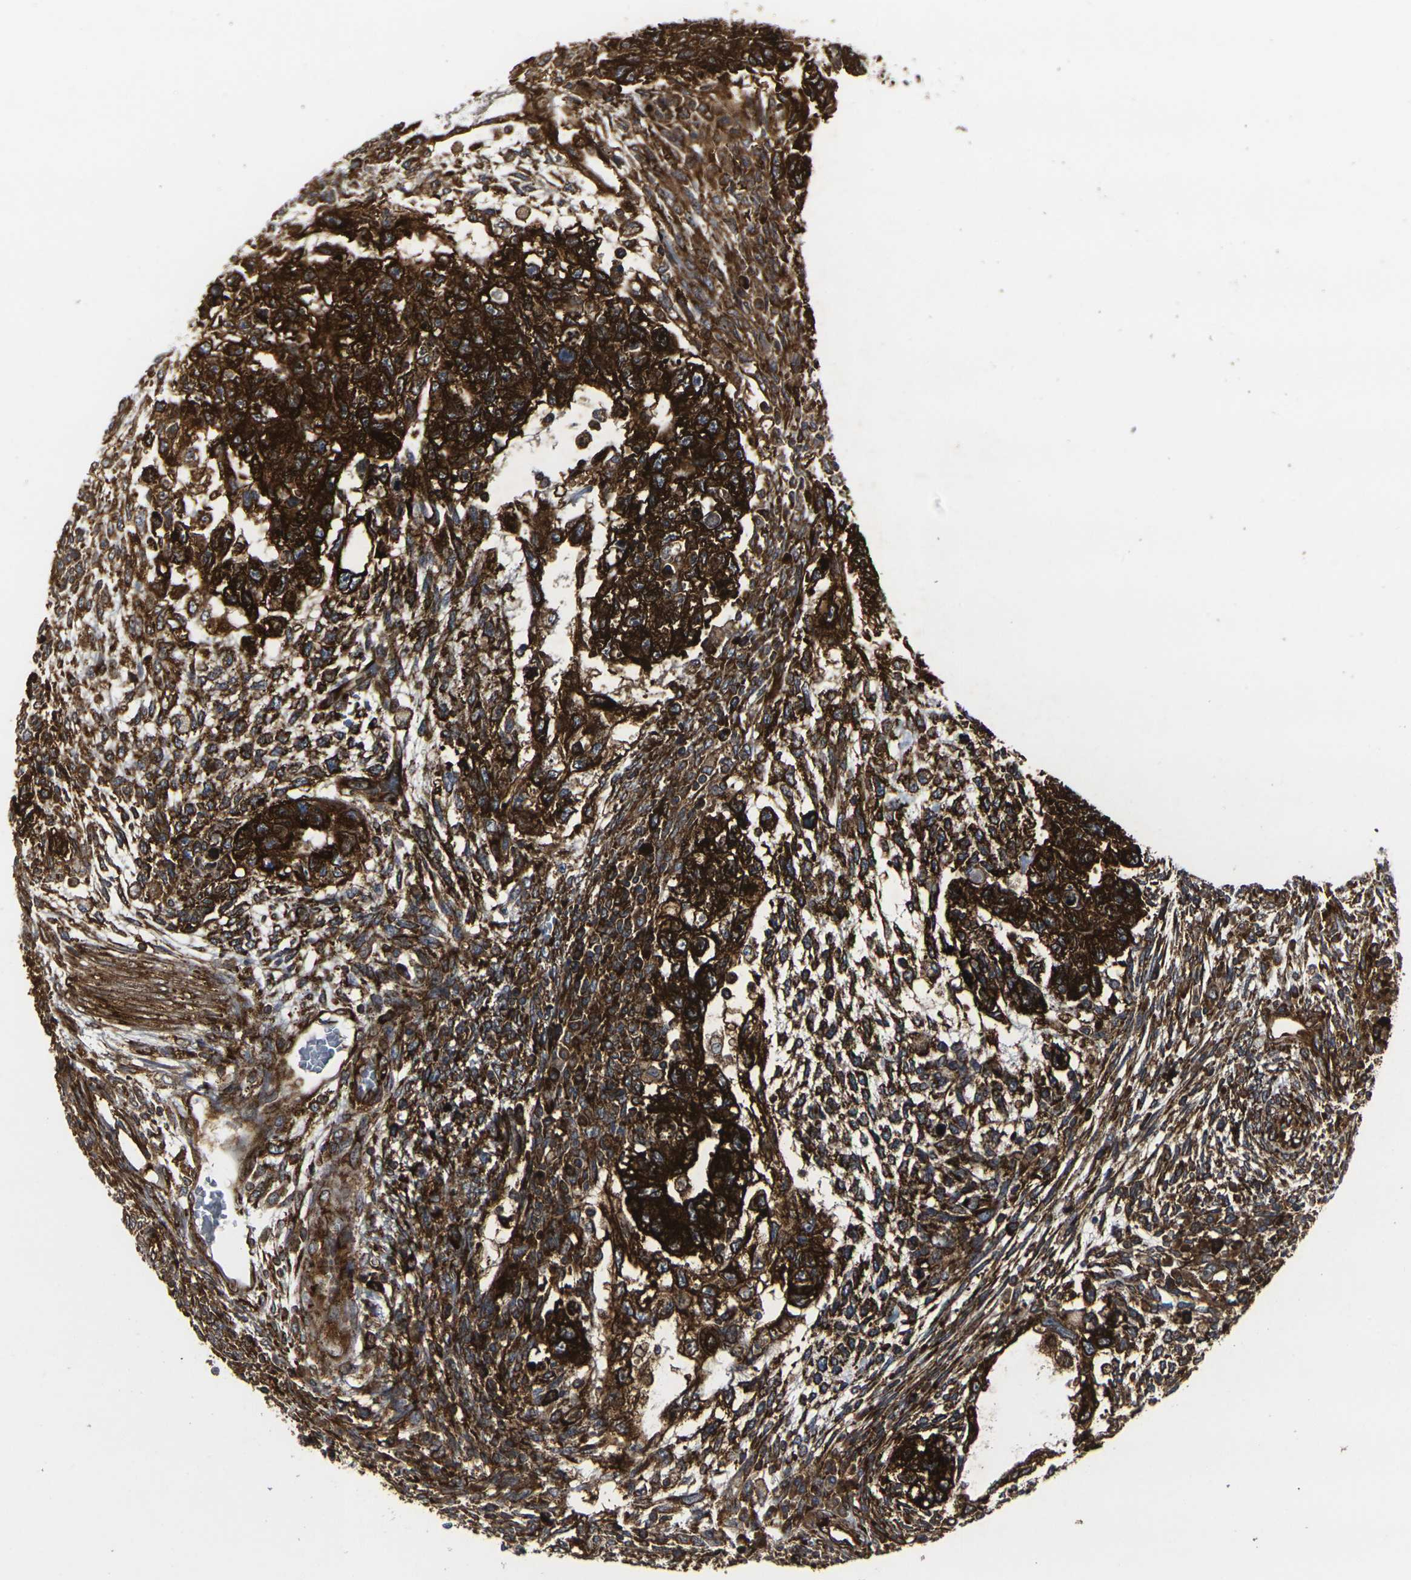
{"staining": {"intensity": "strong", "quantity": ">75%", "location": "cytoplasmic/membranous"}, "tissue": "testis cancer", "cell_type": "Tumor cells", "image_type": "cancer", "snomed": [{"axis": "morphology", "description": "Normal tissue, NOS"}, {"axis": "morphology", "description": "Carcinoma, Embryonal, NOS"}, {"axis": "topography", "description": "Testis"}], "caption": "IHC of embryonal carcinoma (testis) exhibits high levels of strong cytoplasmic/membranous positivity in approximately >75% of tumor cells.", "gene": "MARCHF2", "patient": {"sex": "male", "age": 36}}